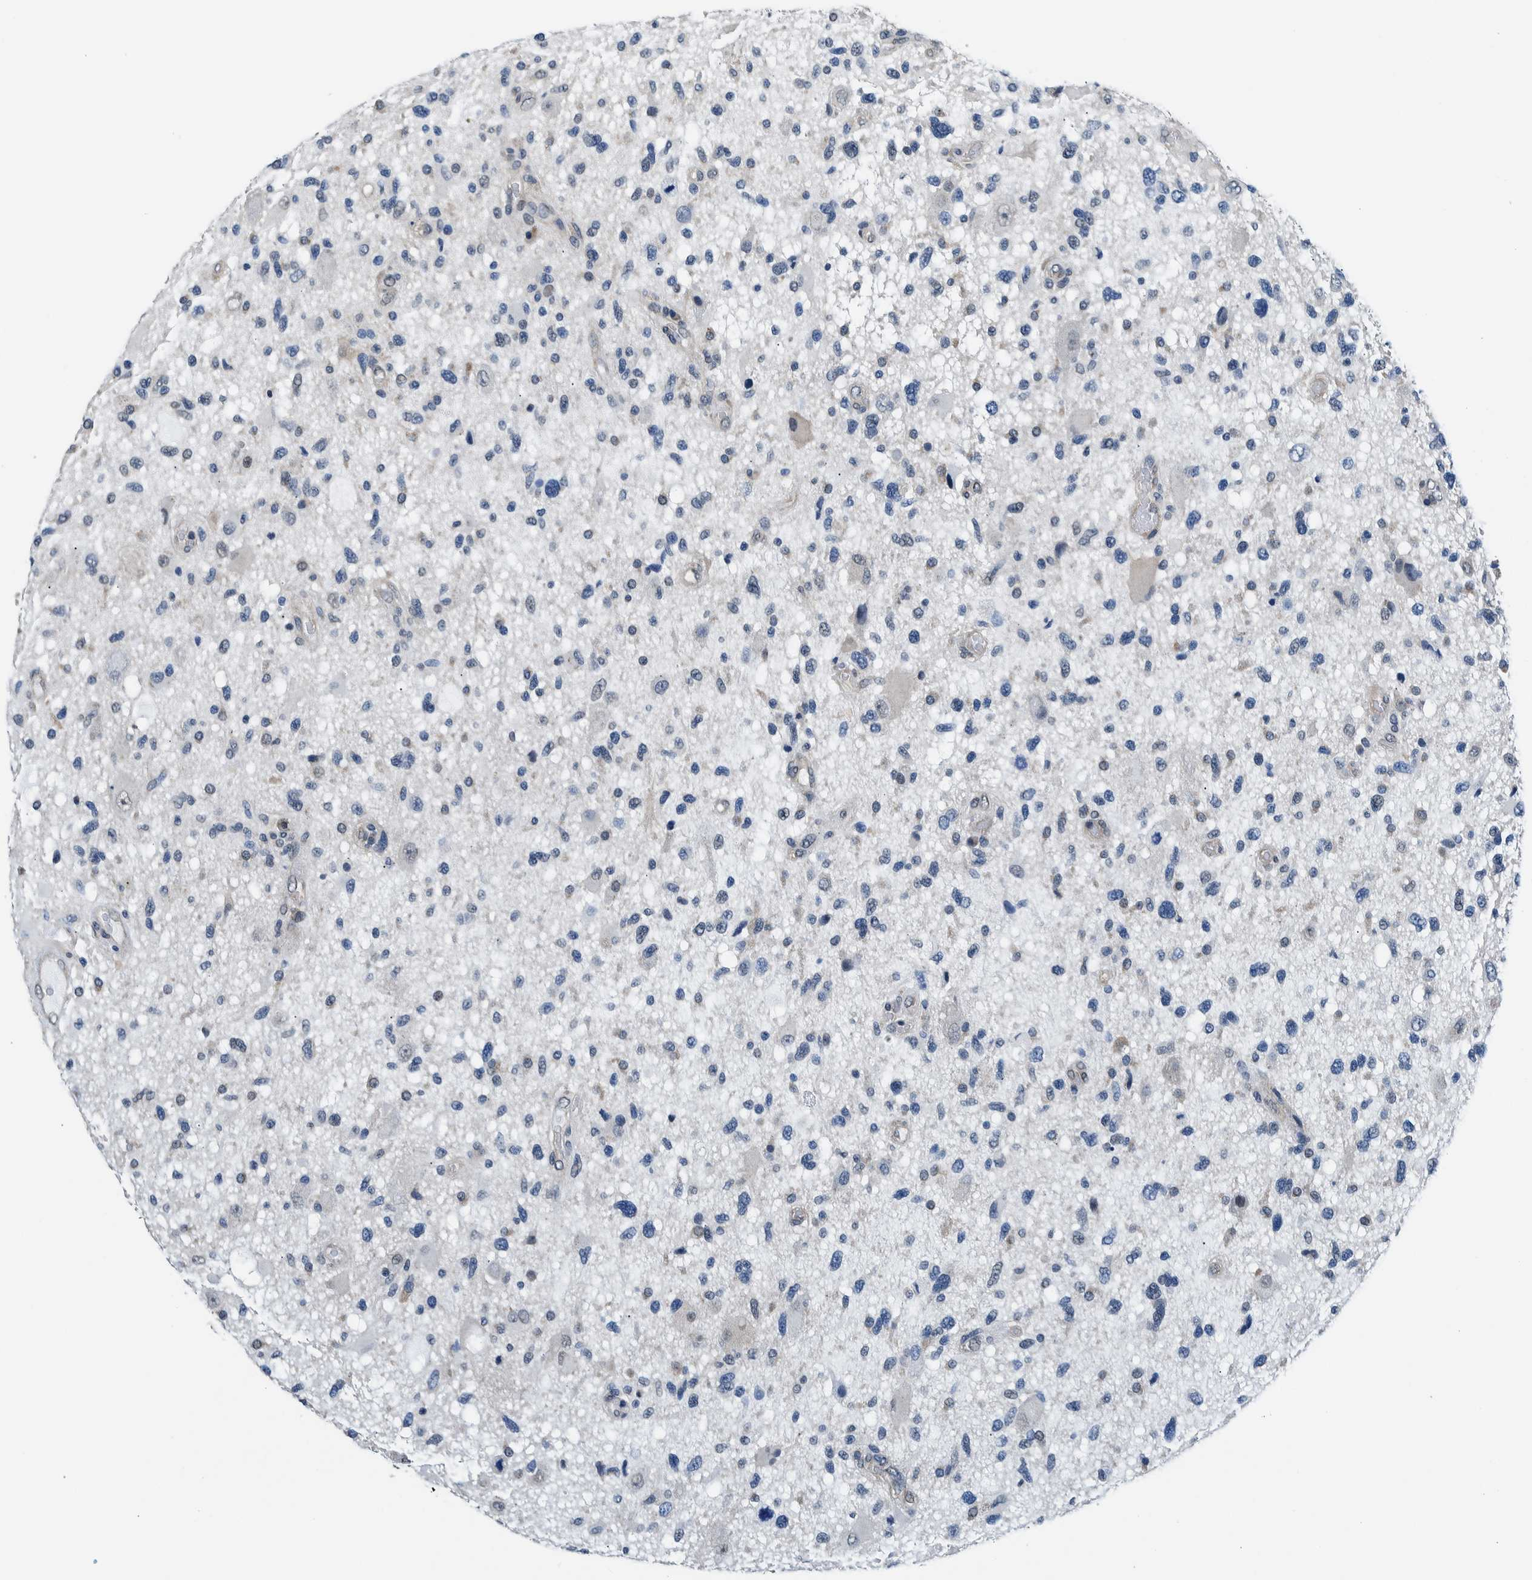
{"staining": {"intensity": "negative", "quantity": "none", "location": "none"}, "tissue": "glioma", "cell_type": "Tumor cells", "image_type": "cancer", "snomed": [{"axis": "morphology", "description": "Glioma, malignant, High grade"}, {"axis": "topography", "description": "Brain"}], "caption": "Immunohistochemical staining of malignant glioma (high-grade) displays no significant staining in tumor cells. (DAB (3,3'-diaminobenzidine) immunohistochemistry (IHC) with hematoxylin counter stain).", "gene": "NIBAN2", "patient": {"sex": "male", "age": 33}}